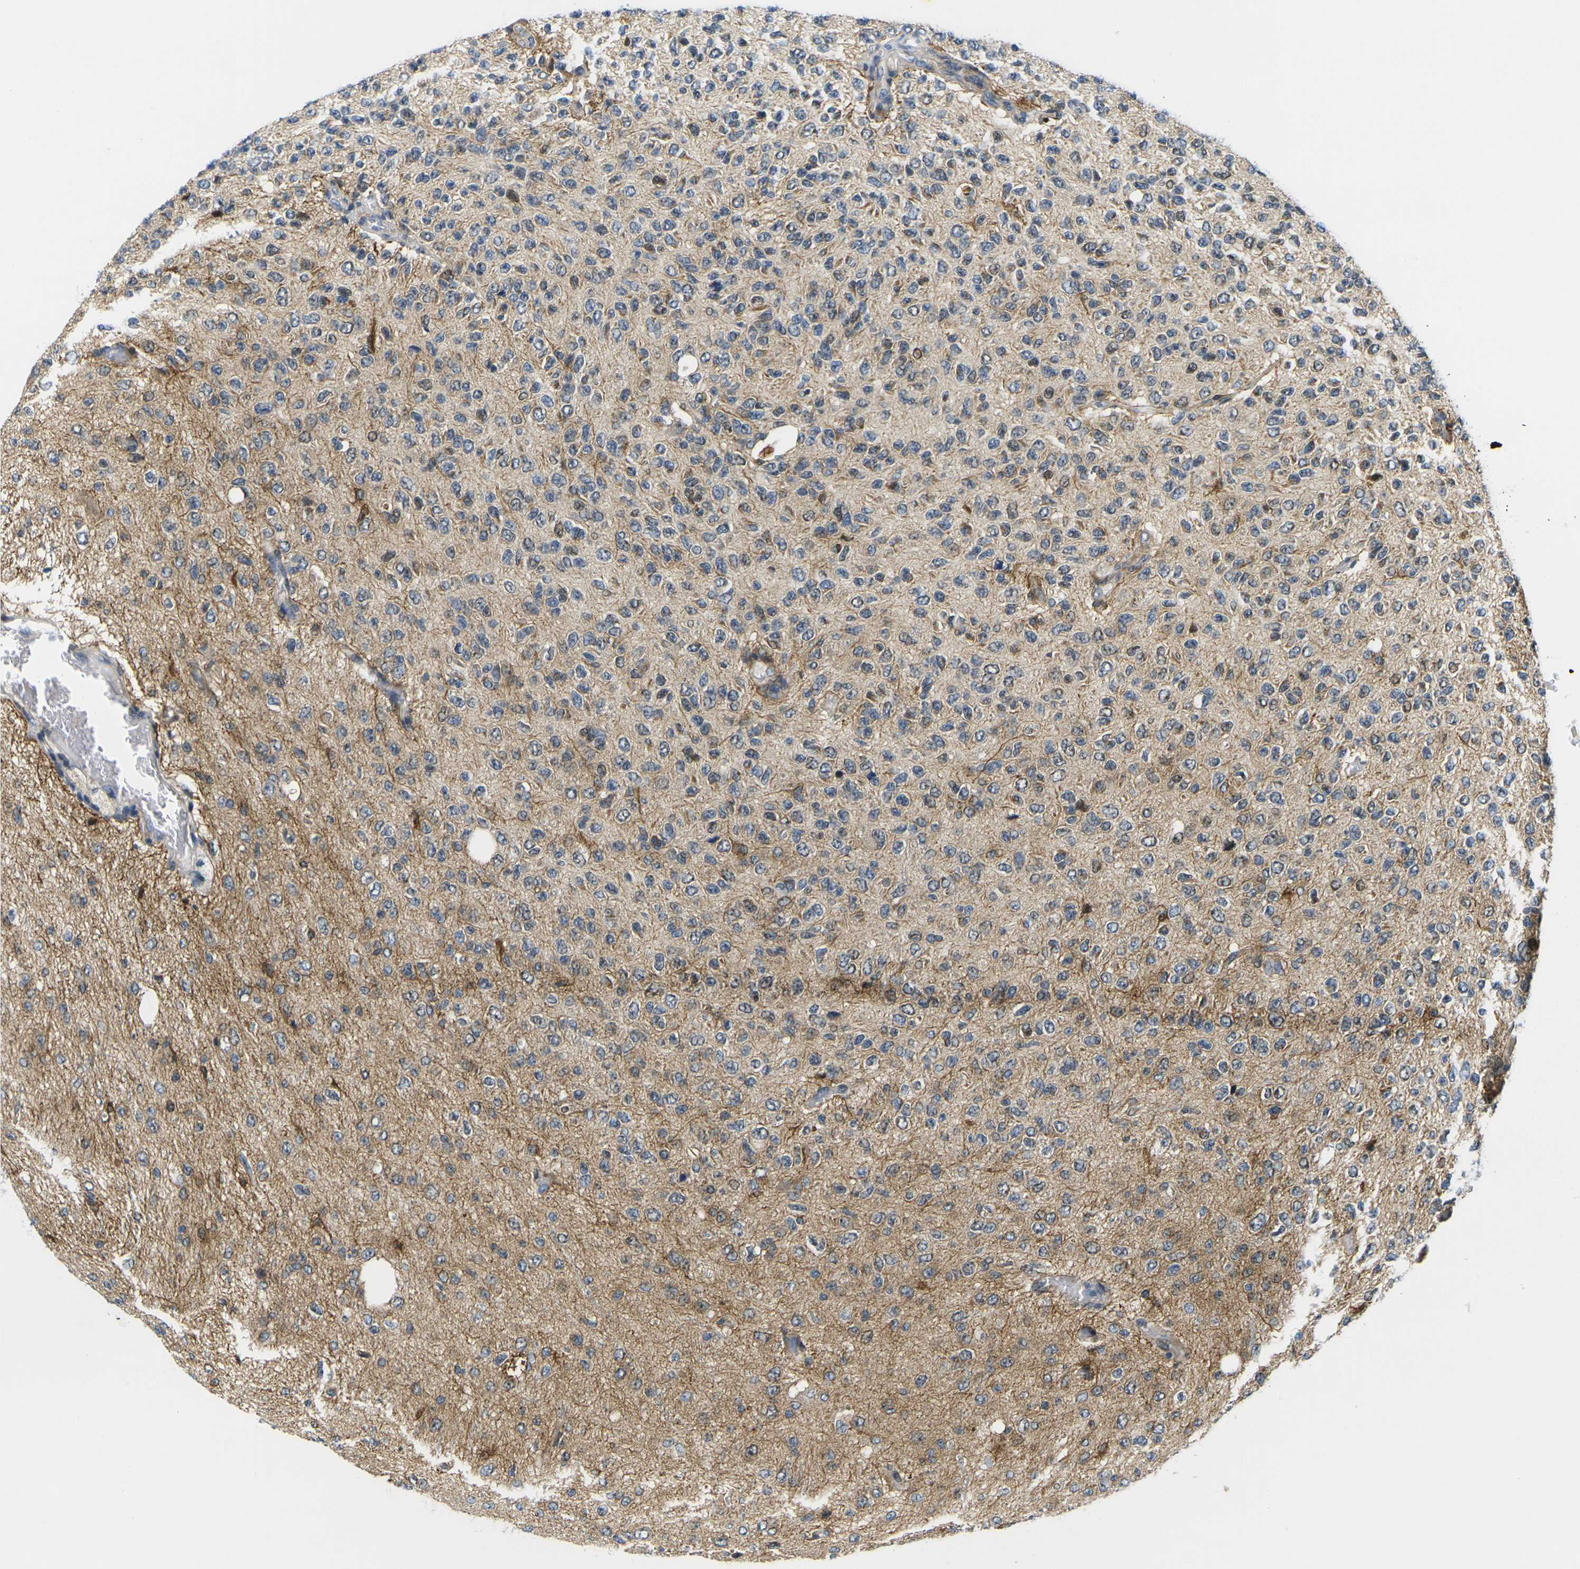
{"staining": {"intensity": "moderate", "quantity": "<25%", "location": "cytoplasmic/membranous"}, "tissue": "glioma", "cell_type": "Tumor cells", "image_type": "cancer", "snomed": [{"axis": "morphology", "description": "Glioma, malignant, High grade"}, {"axis": "topography", "description": "pancreas cauda"}], "caption": "Tumor cells reveal low levels of moderate cytoplasmic/membranous staining in approximately <25% of cells in malignant high-grade glioma.", "gene": "ROBO2", "patient": {"sex": "male", "age": 60}}